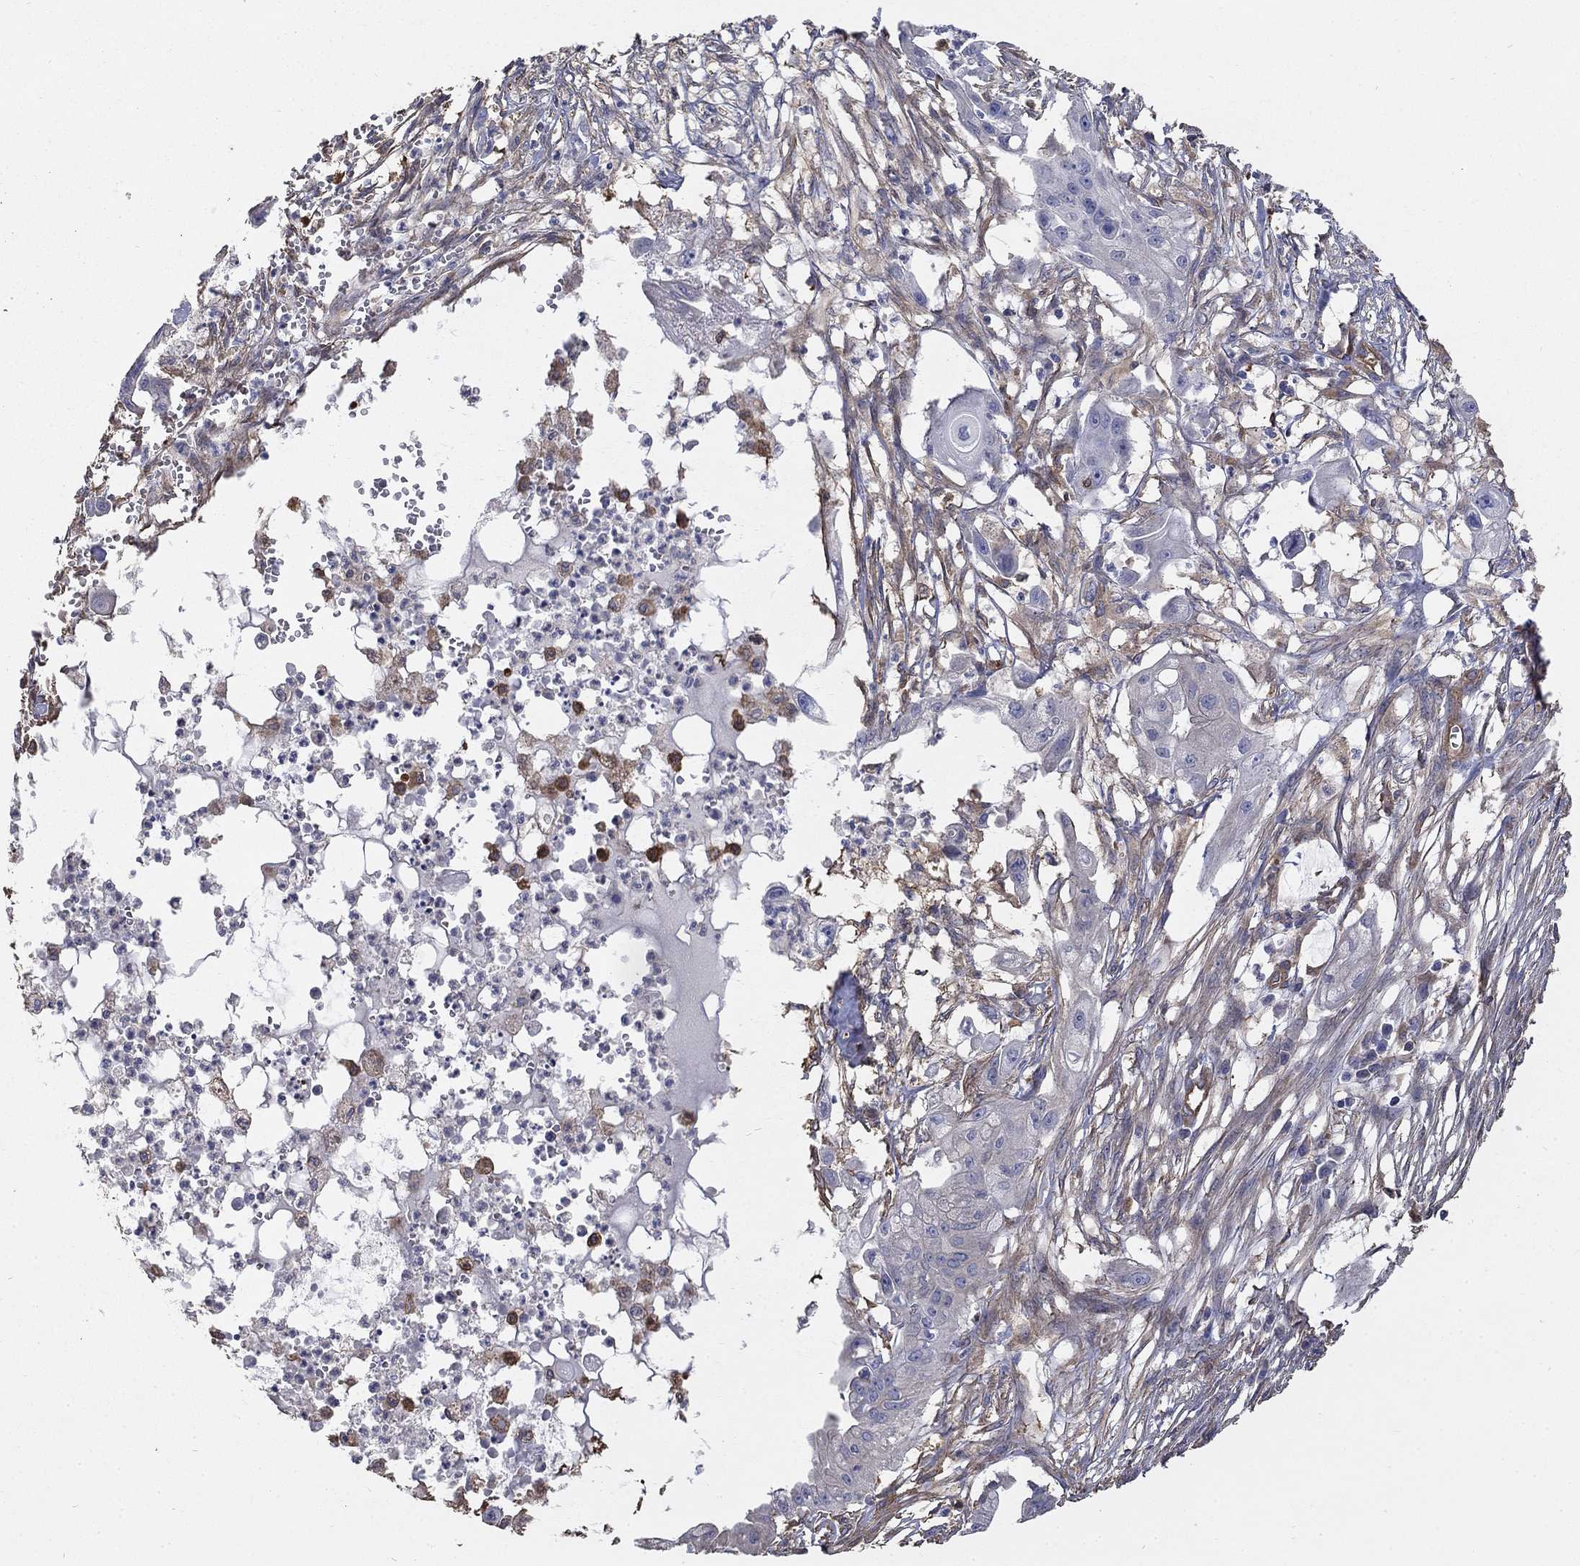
{"staining": {"intensity": "negative", "quantity": "none", "location": "none"}, "tissue": "pancreatic cancer", "cell_type": "Tumor cells", "image_type": "cancer", "snomed": [{"axis": "morphology", "description": "Normal tissue, NOS"}, {"axis": "morphology", "description": "Adenocarcinoma, NOS"}, {"axis": "topography", "description": "Pancreas"}], "caption": "Tumor cells show no significant protein positivity in pancreatic cancer (adenocarcinoma). (Stains: DAB IHC with hematoxylin counter stain, Microscopy: brightfield microscopy at high magnification).", "gene": "DPYSL2", "patient": {"sex": "female", "age": 58}}